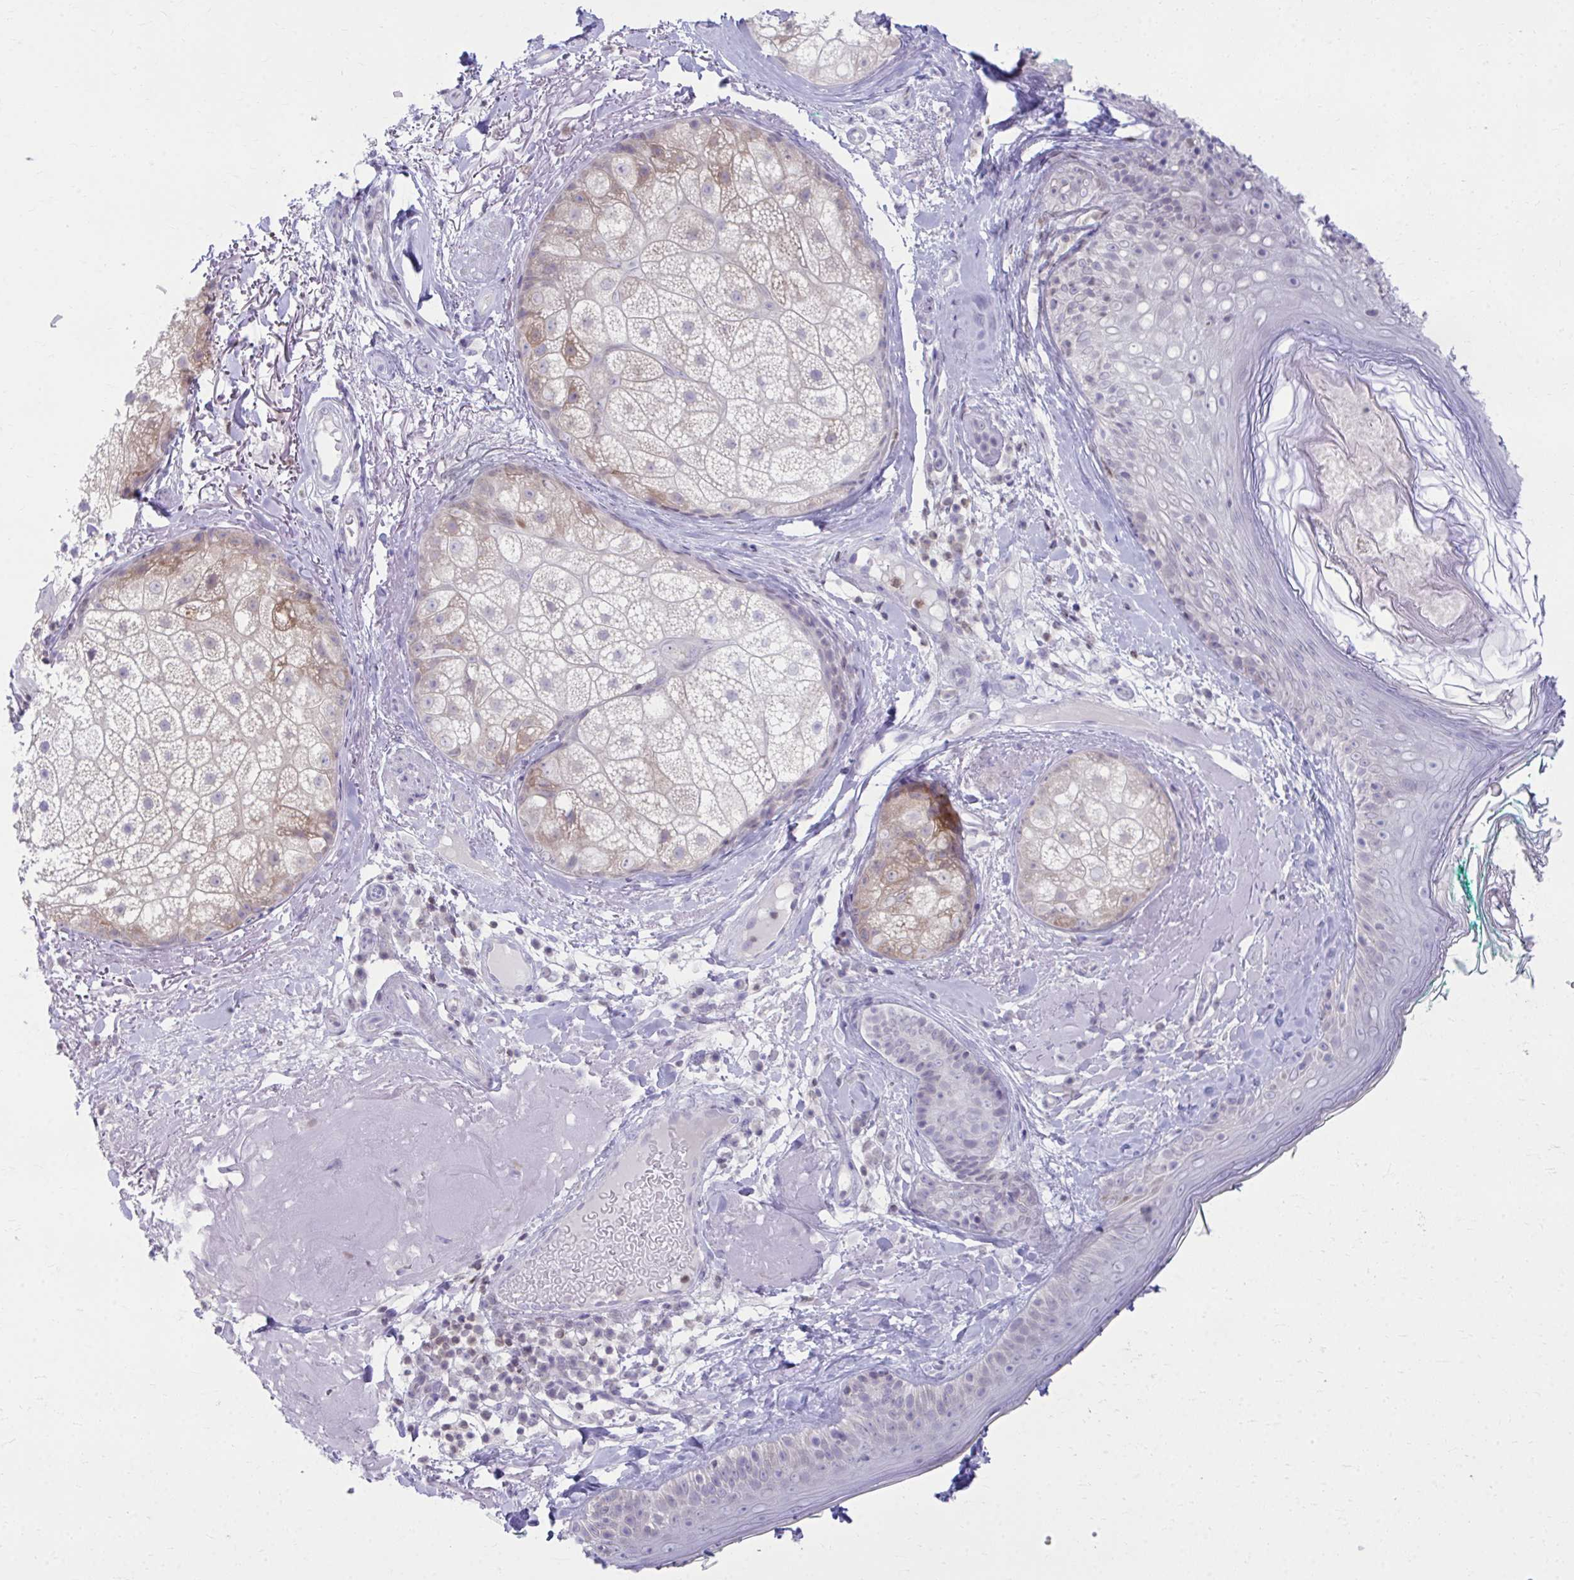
{"staining": {"intensity": "negative", "quantity": "none", "location": "none"}, "tissue": "skin", "cell_type": "Fibroblasts", "image_type": "normal", "snomed": [{"axis": "morphology", "description": "Normal tissue, NOS"}, {"axis": "topography", "description": "Skin"}], "caption": "Immunohistochemical staining of unremarkable skin demonstrates no significant staining in fibroblasts.", "gene": "OR7A5", "patient": {"sex": "male", "age": 73}}